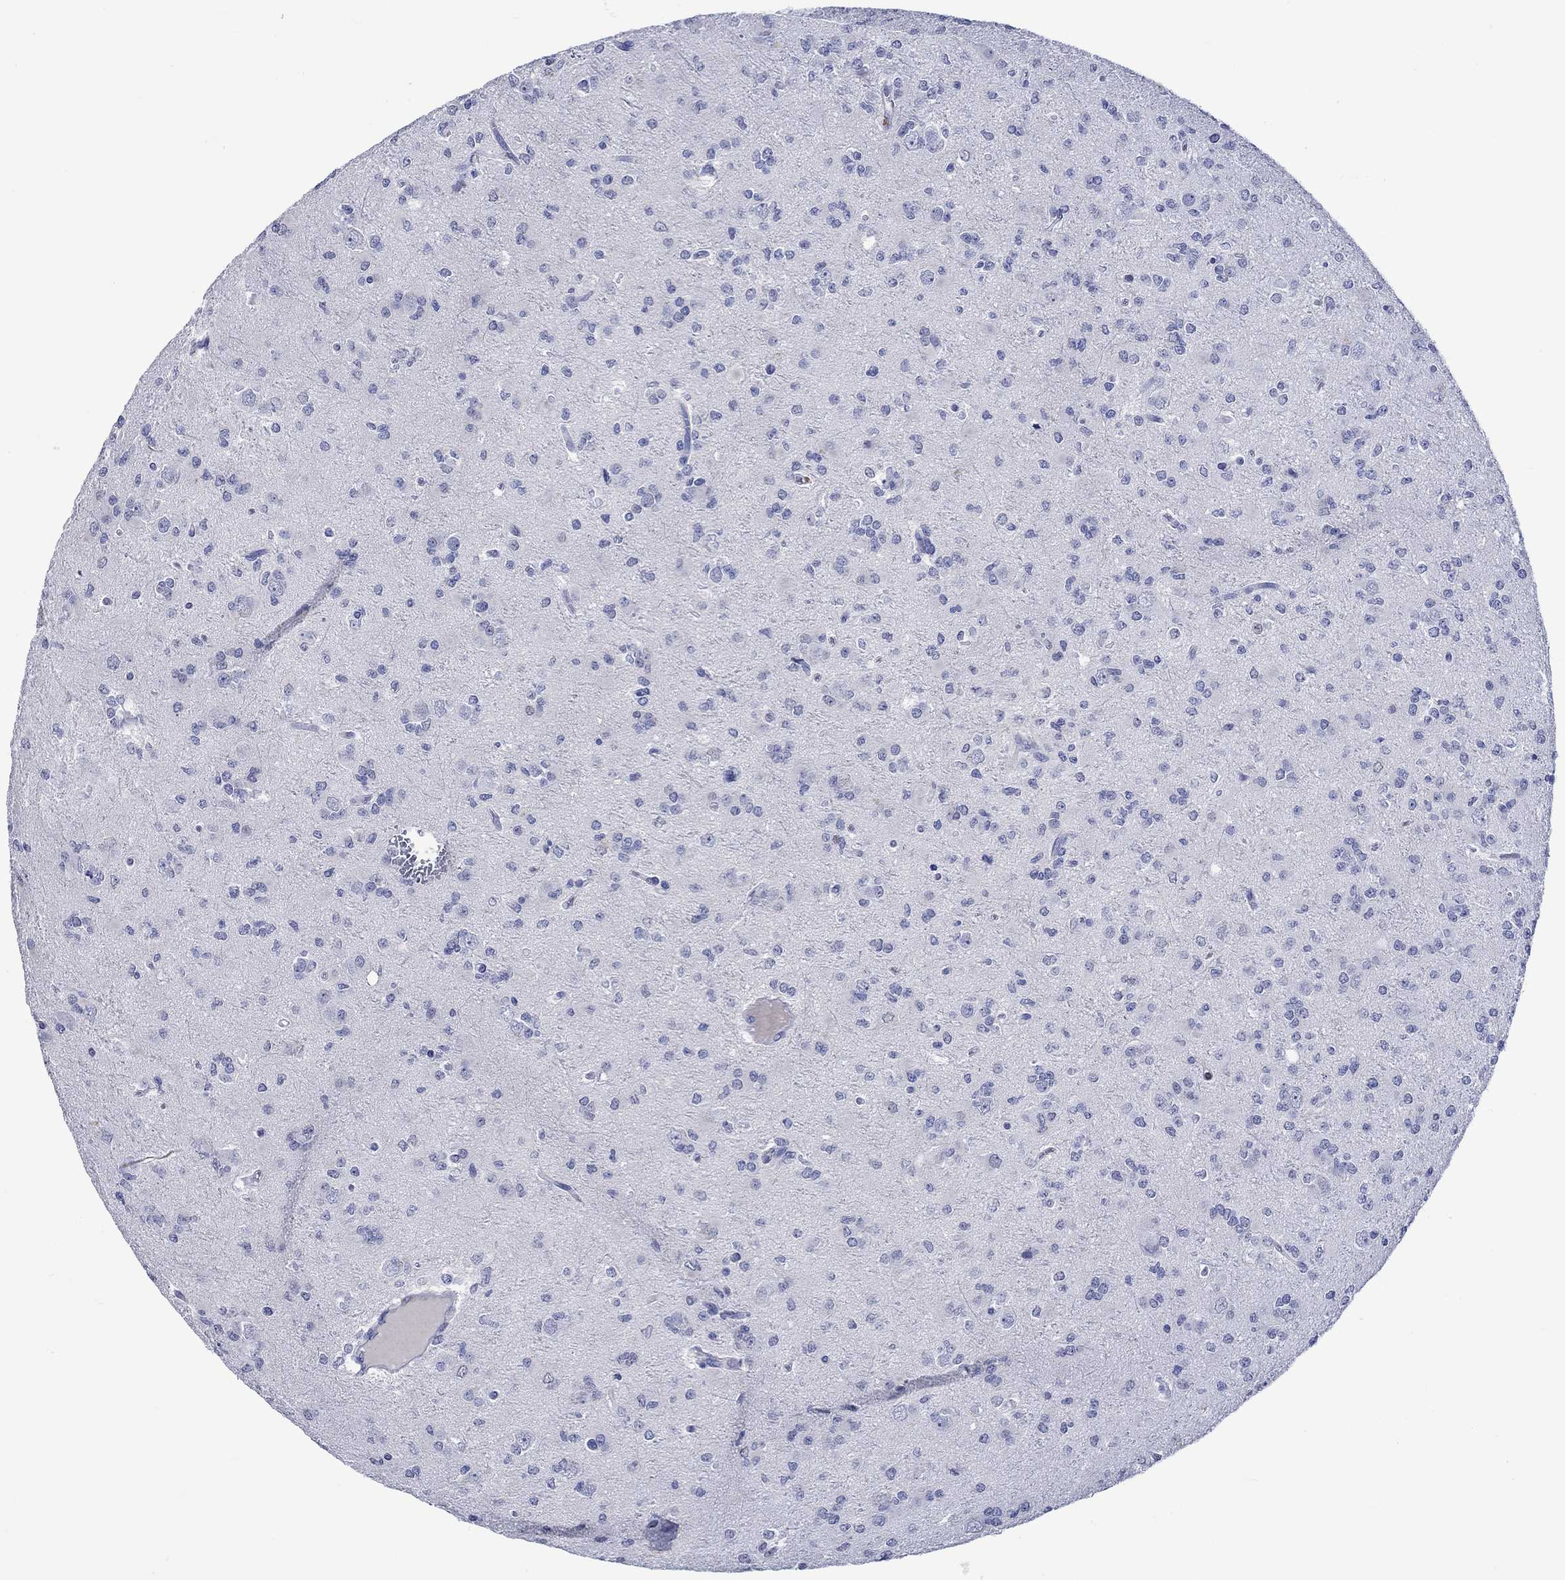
{"staining": {"intensity": "negative", "quantity": "none", "location": "none"}, "tissue": "glioma", "cell_type": "Tumor cells", "image_type": "cancer", "snomed": [{"axis": "morphology", "description": "Glioma, malignant, Low grade"}, {"axis": "topography", "description": "Brain"}], "caption": "IHC of human glioma demonstrates no positivity in tumor cells.", "gene": "KLHL35", "patient": {"sex": "male", "age": 27}}